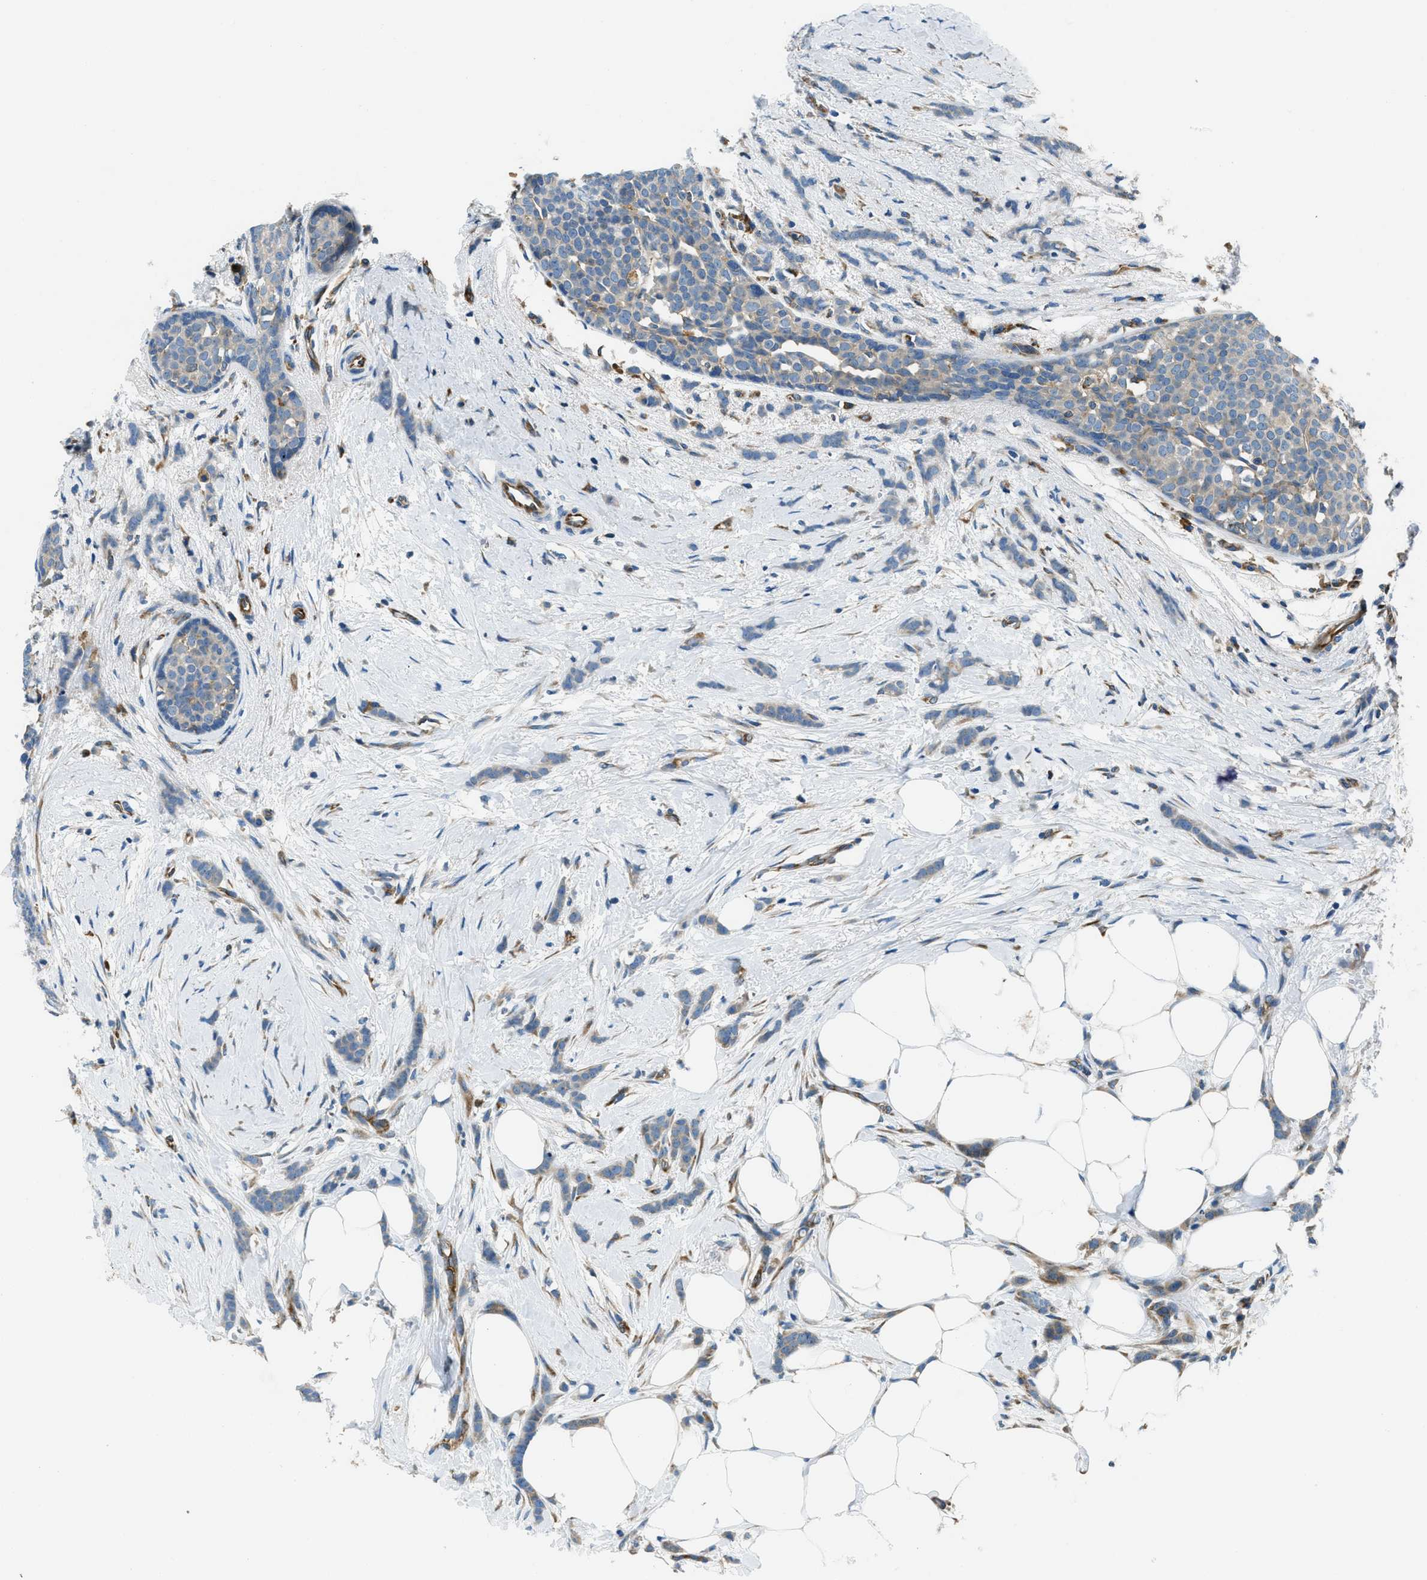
{"staining": {"intensity": "weak", "quantity": "25%-75%", "location": "cytoplasmic/membranous"}, "tissue": "breast cancer", "cell_type": "Tumor cells", "image_type": "cancer", "snomed": [{"axis": "morphology", "description": "Lobular carcinoma, in situ"}, {"axis": "morphology", "description": "Lobular carcinoma"}, {"axis": "topography", "description": "Breast"}], "caption": "The immunohistochemical stain highlights weak cytoplasmic/membranous staining in tumor cells of breast lobular carcinoma in situ tissue. (IHC, brightfield microscopy, high magnification).", "gene": "GIMAP8", "patient": {"sex": "female", "age": 41}}